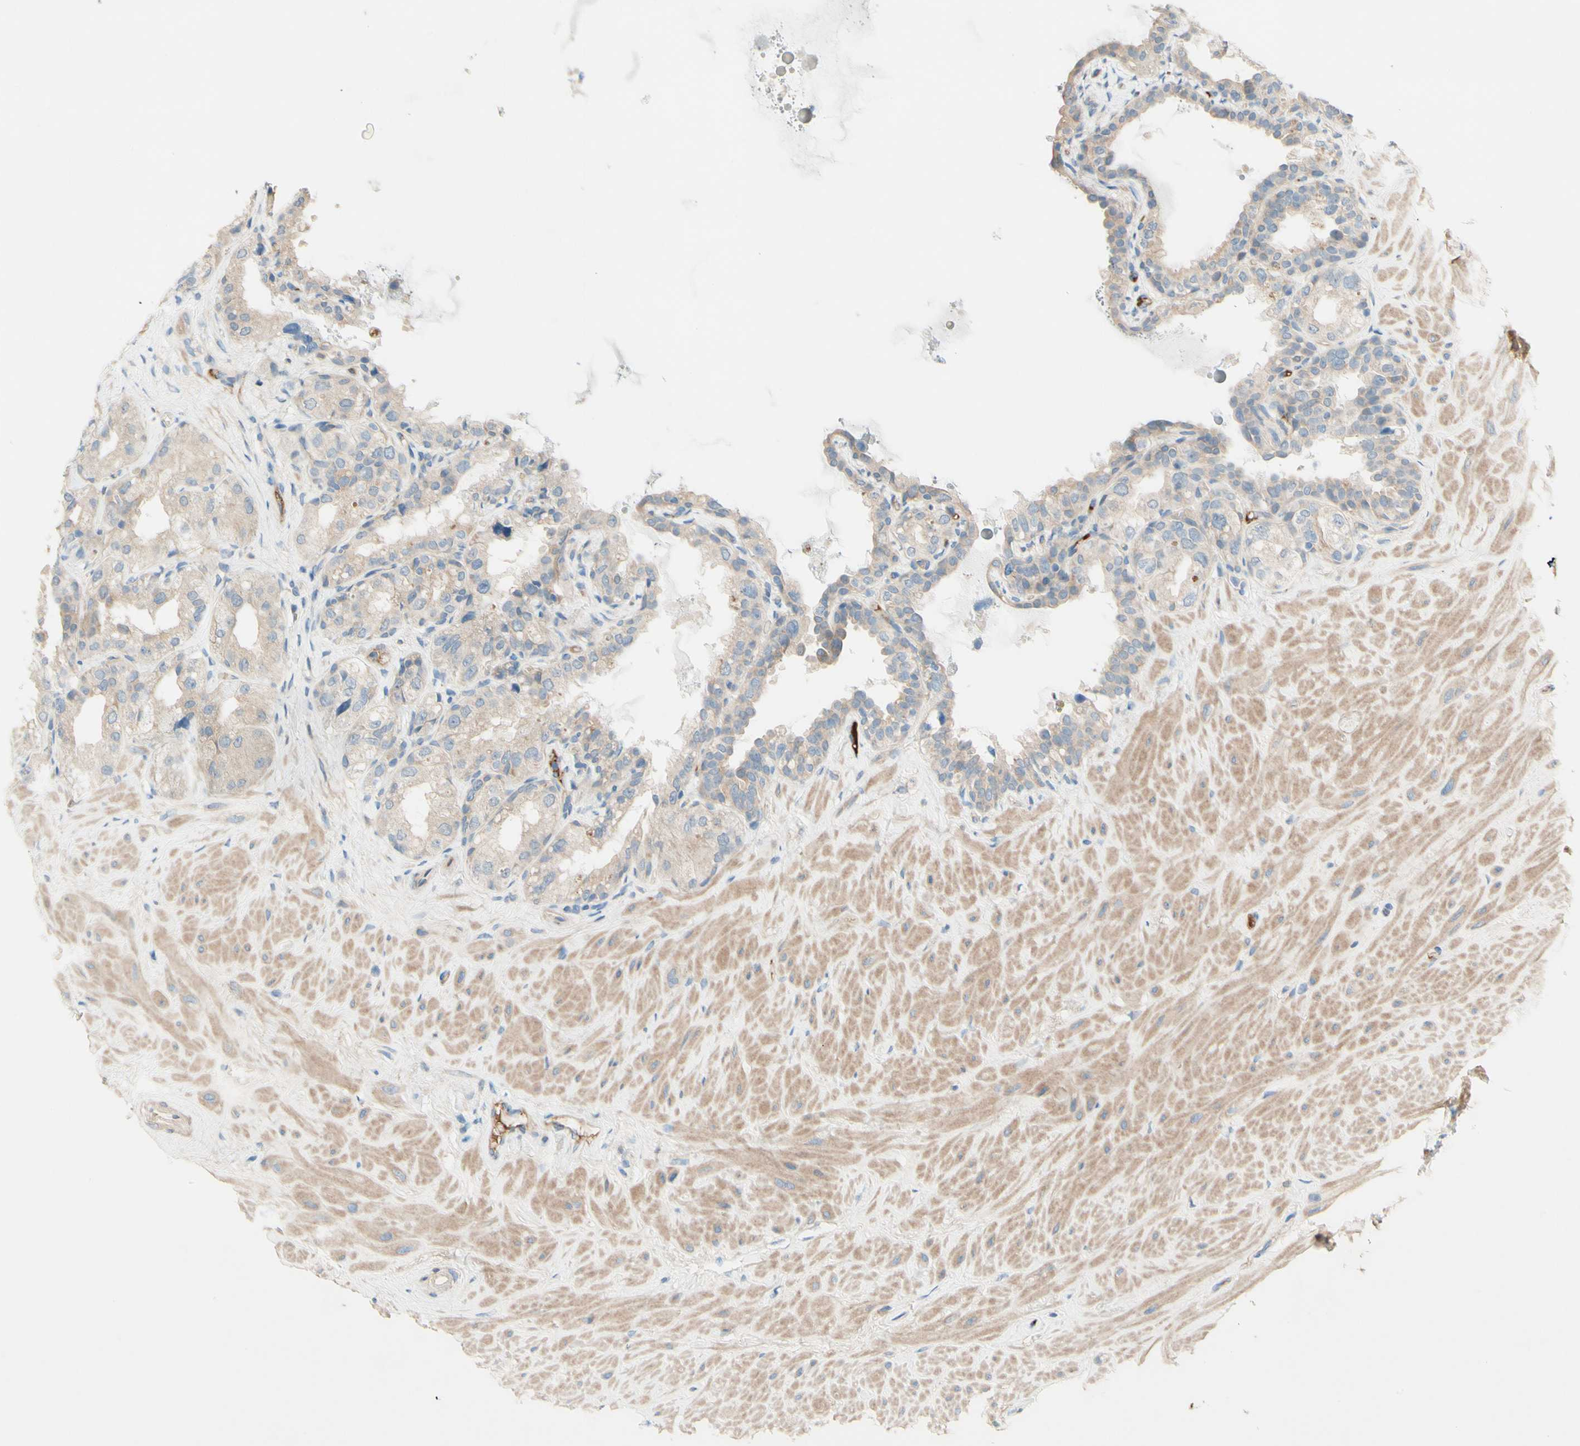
{"staining": {"intensity": "weak", "quantity": ">75%", "location": "cytoplasmic/membranous"}, "tissue": "seminal vesicle", "cell_type": "Glandular cells", "image_type": "normal", "snomed": [{"axis": "morphology", "description": "Normal tissue, NOS"}, {"axis": "topography", "description": "Seminal veicle"}], "caption": "Benign seminal vesicle was stained to show a protein in brown. There is low levels of weak cytoplasmic/membranous expression in about >75% of glandular cells. The staining was performed using DAB (3,3'-diaminobenzidine) to visualize the protein expression in brown, while the nuclei were stained in blue with hematoxylin (Magnification: 20x).", "gene": "IL2", "patient": {"sex": "male", "age": 68}}